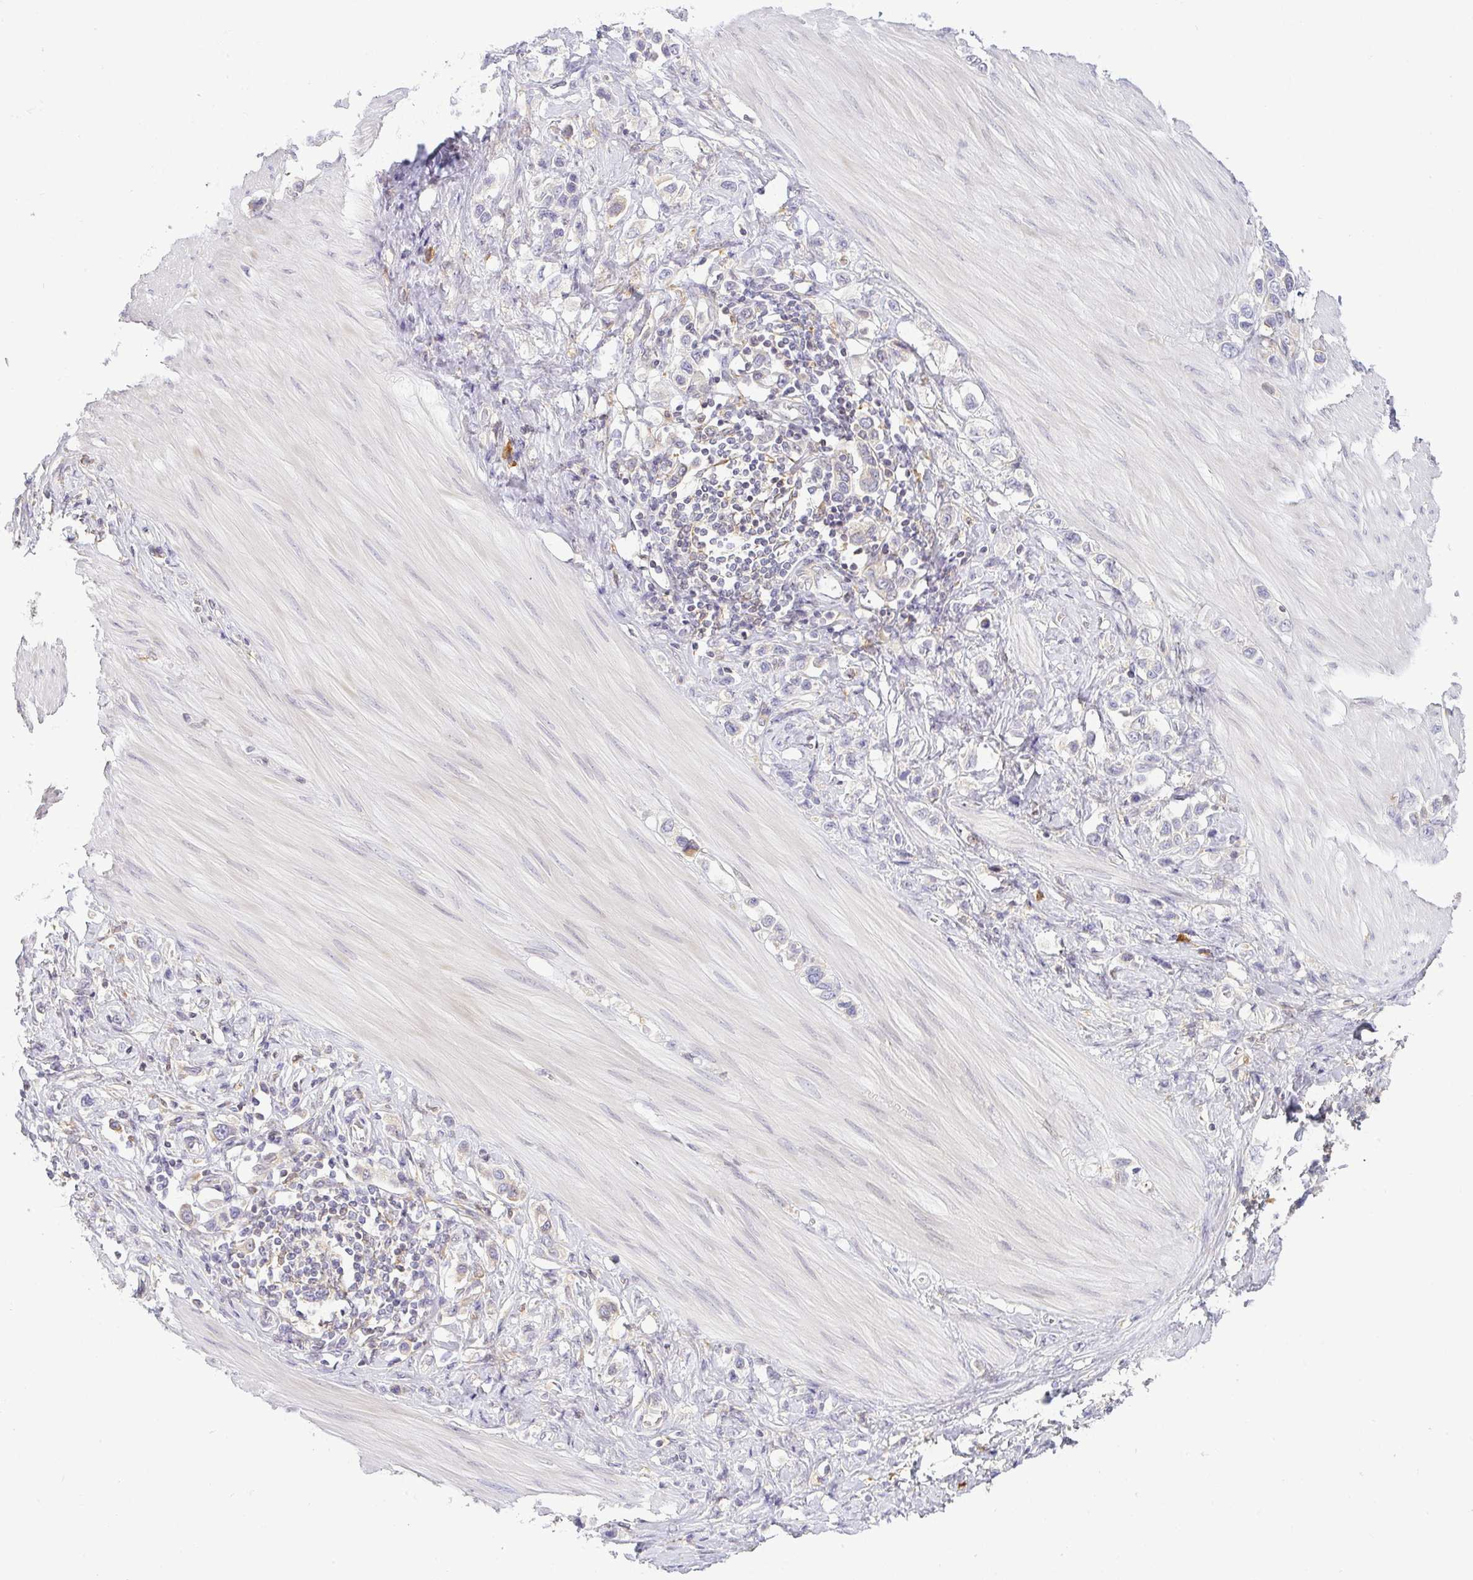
{"staining": {"intensity": "negative", "quantity": "none", "location": "none"}, "tissue": "stomach cancer", "cell_type": "Tumor cells", "image_type": "cancer", "snomed": [{"axis": "morphology", "description": "Adenocarcinoma, NOS"}, {"axis": "topography", "description": "Stomach"}], "caption": "Immunohistochemistry photomicrograph of stomach cancer (adenocarcinoma) stained for a protein (brown), which demonstrates no expression in tumor cells.", "gene": "DERL2", "patient": {"sex": "female", "age": 65}}